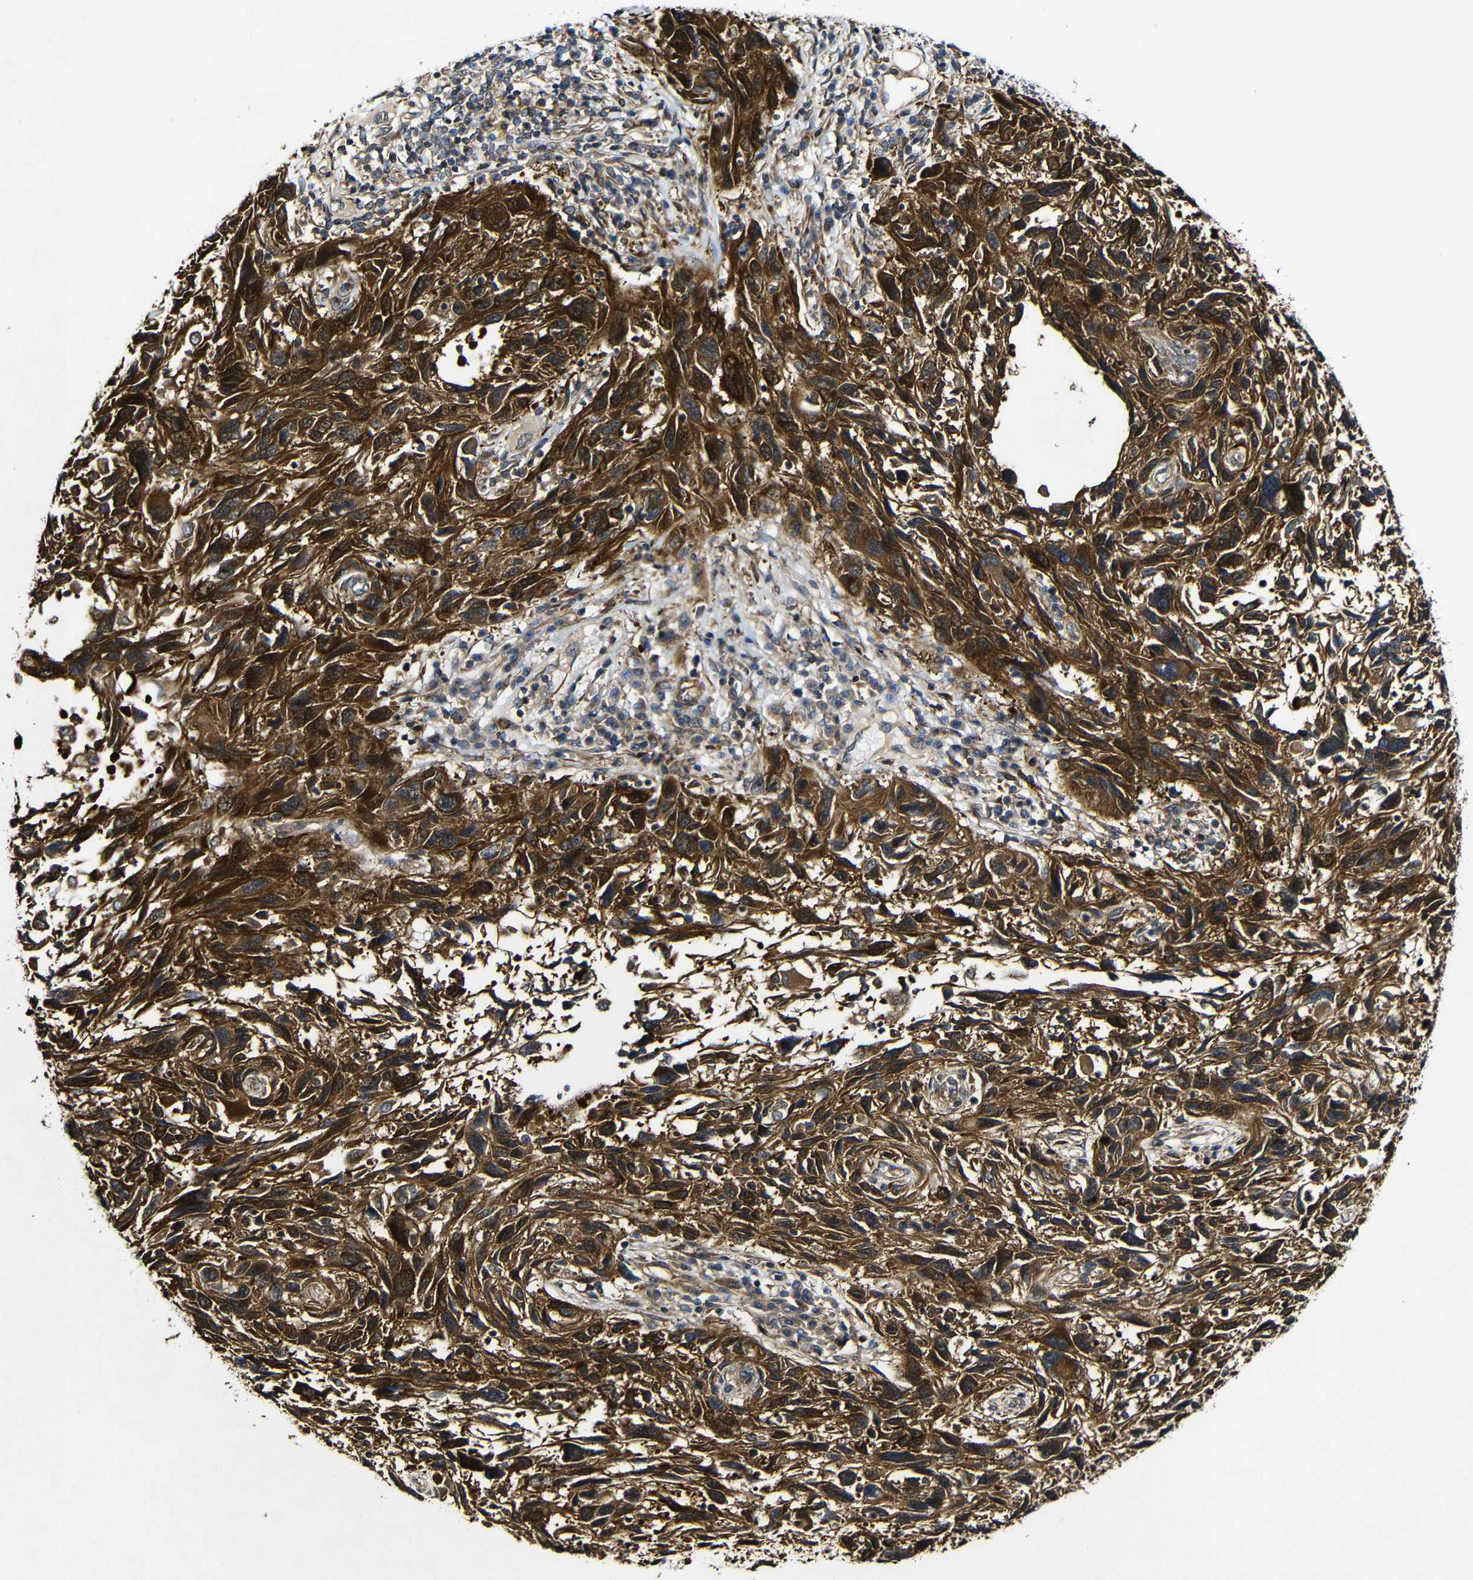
{"staining": {"intensity": "strong", "quantity": ">75%", "location": "cytoplasmic/membranous"}, "tissue": "melanoma", "cell_type": "Tumor cells", "image_type": "cancer", "snomed": [{"axis": "morphology", "description": "Malignant melanoma, NOS"}, {"axis": "topography", "description": "Skin"}], "caption": "An image showing strong cytoplasmic/membranous staining in about >75% of tumor cells in malignant melanoma, as visualized by brown immunohistochemical staining.", "gene": "GSDME", "patient": {"sex": "male", "age": 53}}